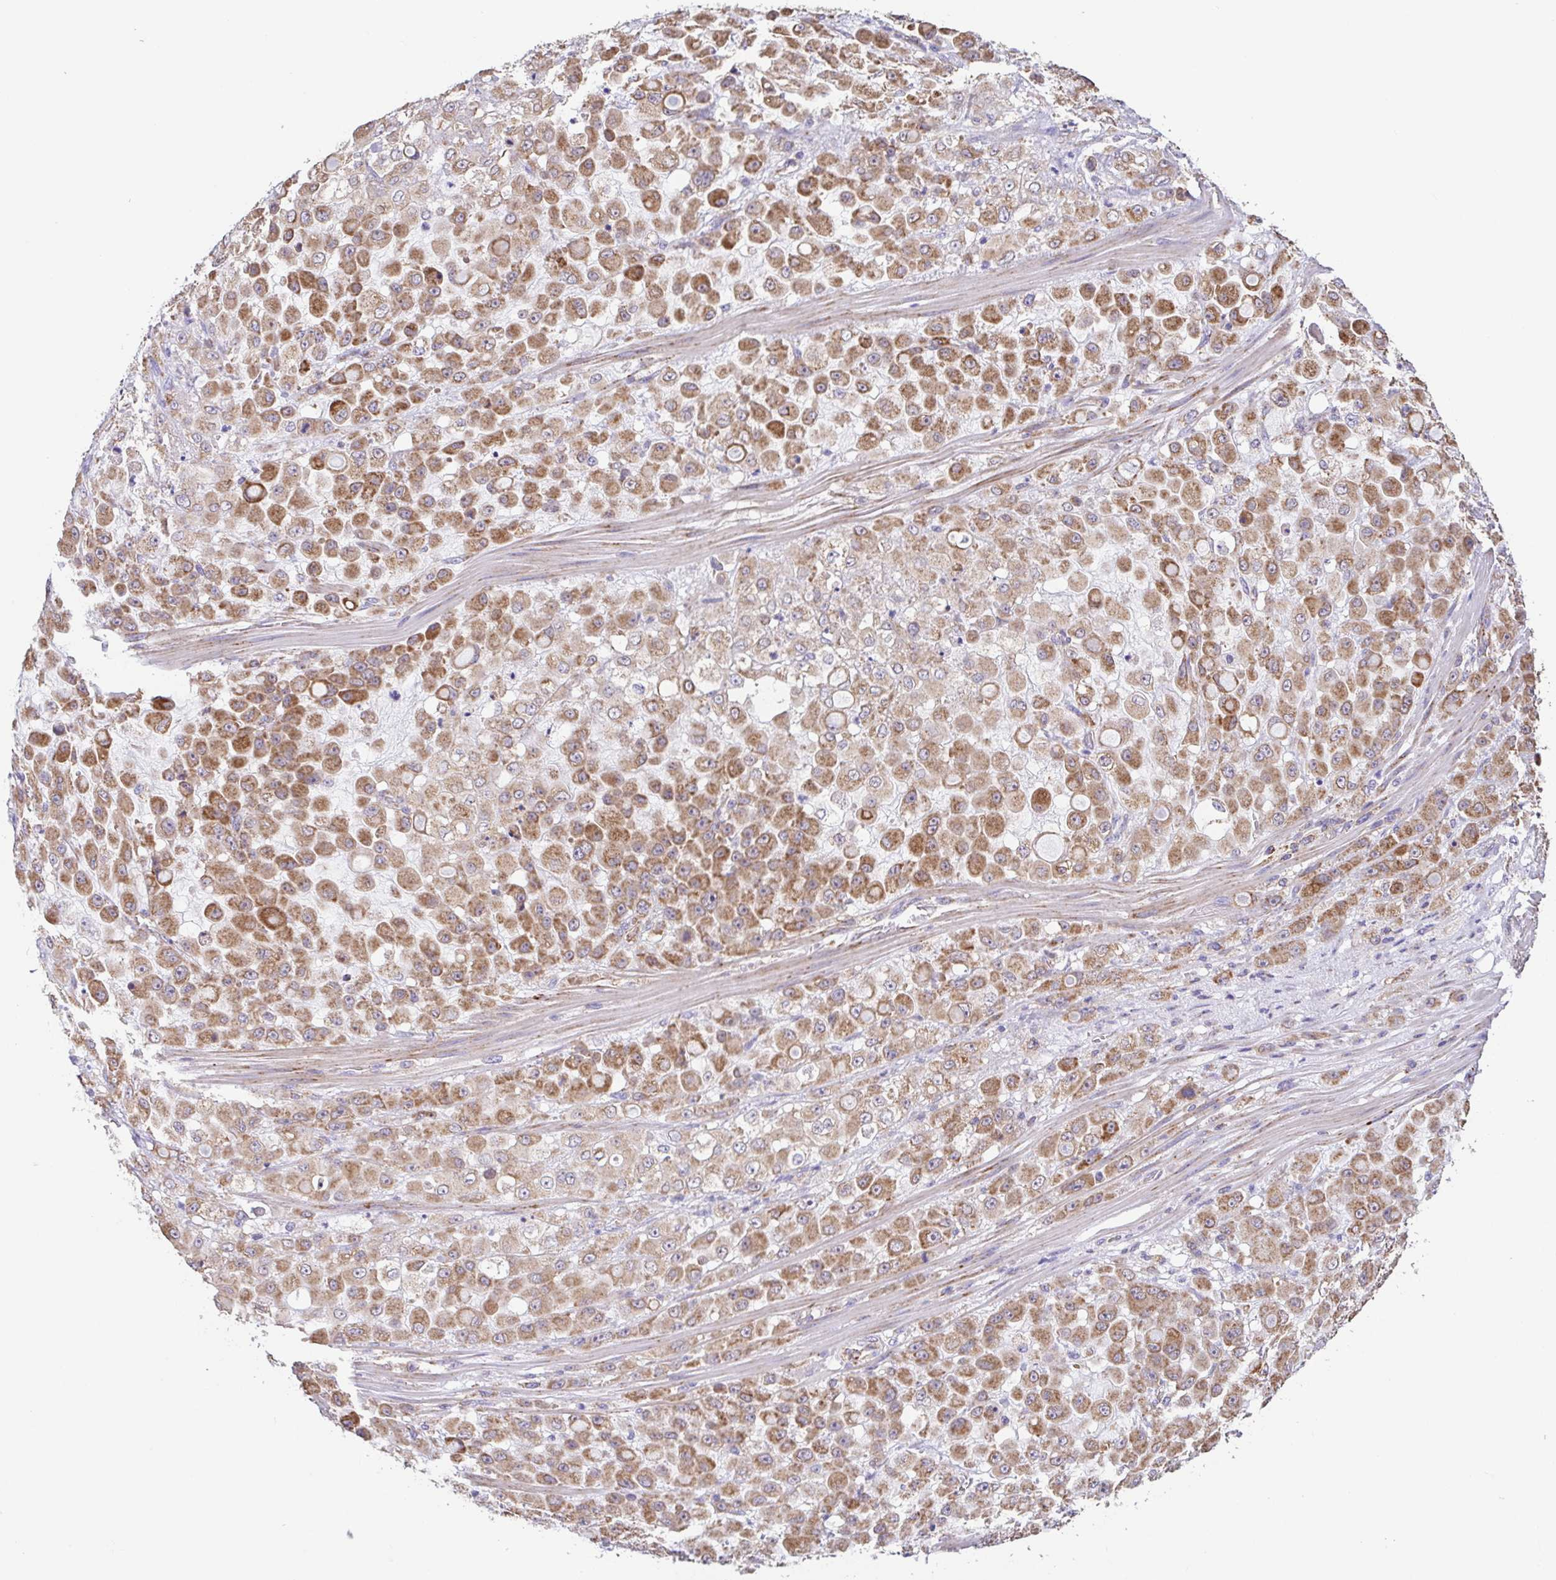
{"staining": {"intensity": "moderate", "quantity": ">75%", "location": "cytoplasmic/membranous"}, "tissue": "stomach cancer", "cell_type": "Tumor cells", "image_type": "cancer", "snomed": [{"axis": "morphology", "description": "Adenocarcinoma, NOS"}, {"axis": "topography", "description": "Stomach"}], "caption": "Tumor cells display medium levels of moderate cytoplasmic/membranous staining in about >75% of cells in human stomach cancer.", "gene": "GINM1", "patient": {"sex": "female", "age": 76}}